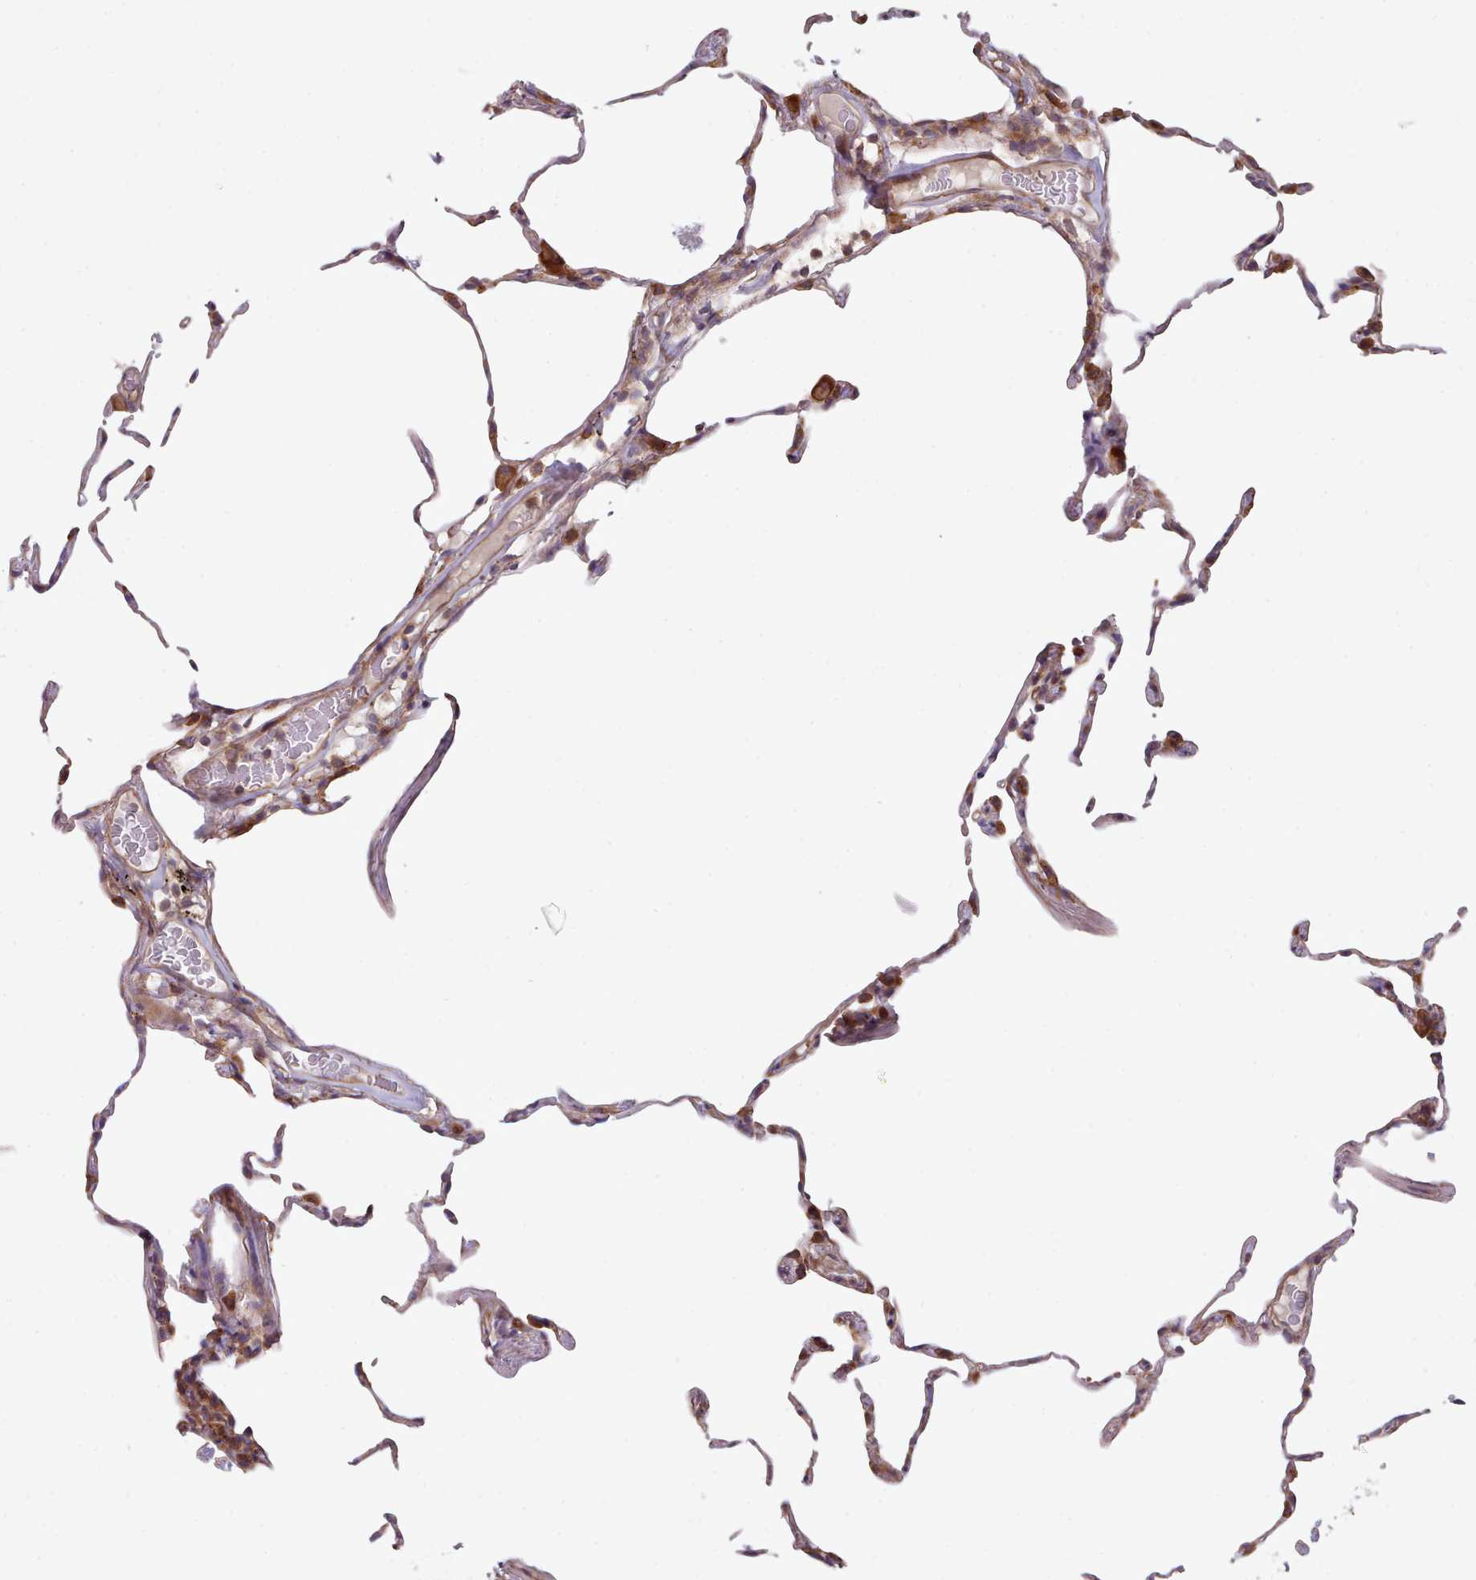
{"staining": {"intensity": "moderate", "quantity": "25%-75%", "location": "cytoplasmic/membranous"}, "tissue": "lung", "cell_type": "Alveolar cells", "image_type": "normal", "snomed": [{"axis": "morphology", "description": "Normal tissue, NOS"}, {"axis": "topography", "description": "Lung"}], "caption": "The histopathology image displays staining of normal lung, revealing moderate cytoplasmic/membranous protein expression (brown color) within alveolar cells.", "gene": "TRIM26", "patient": {"sex": "female", "age": 57}}